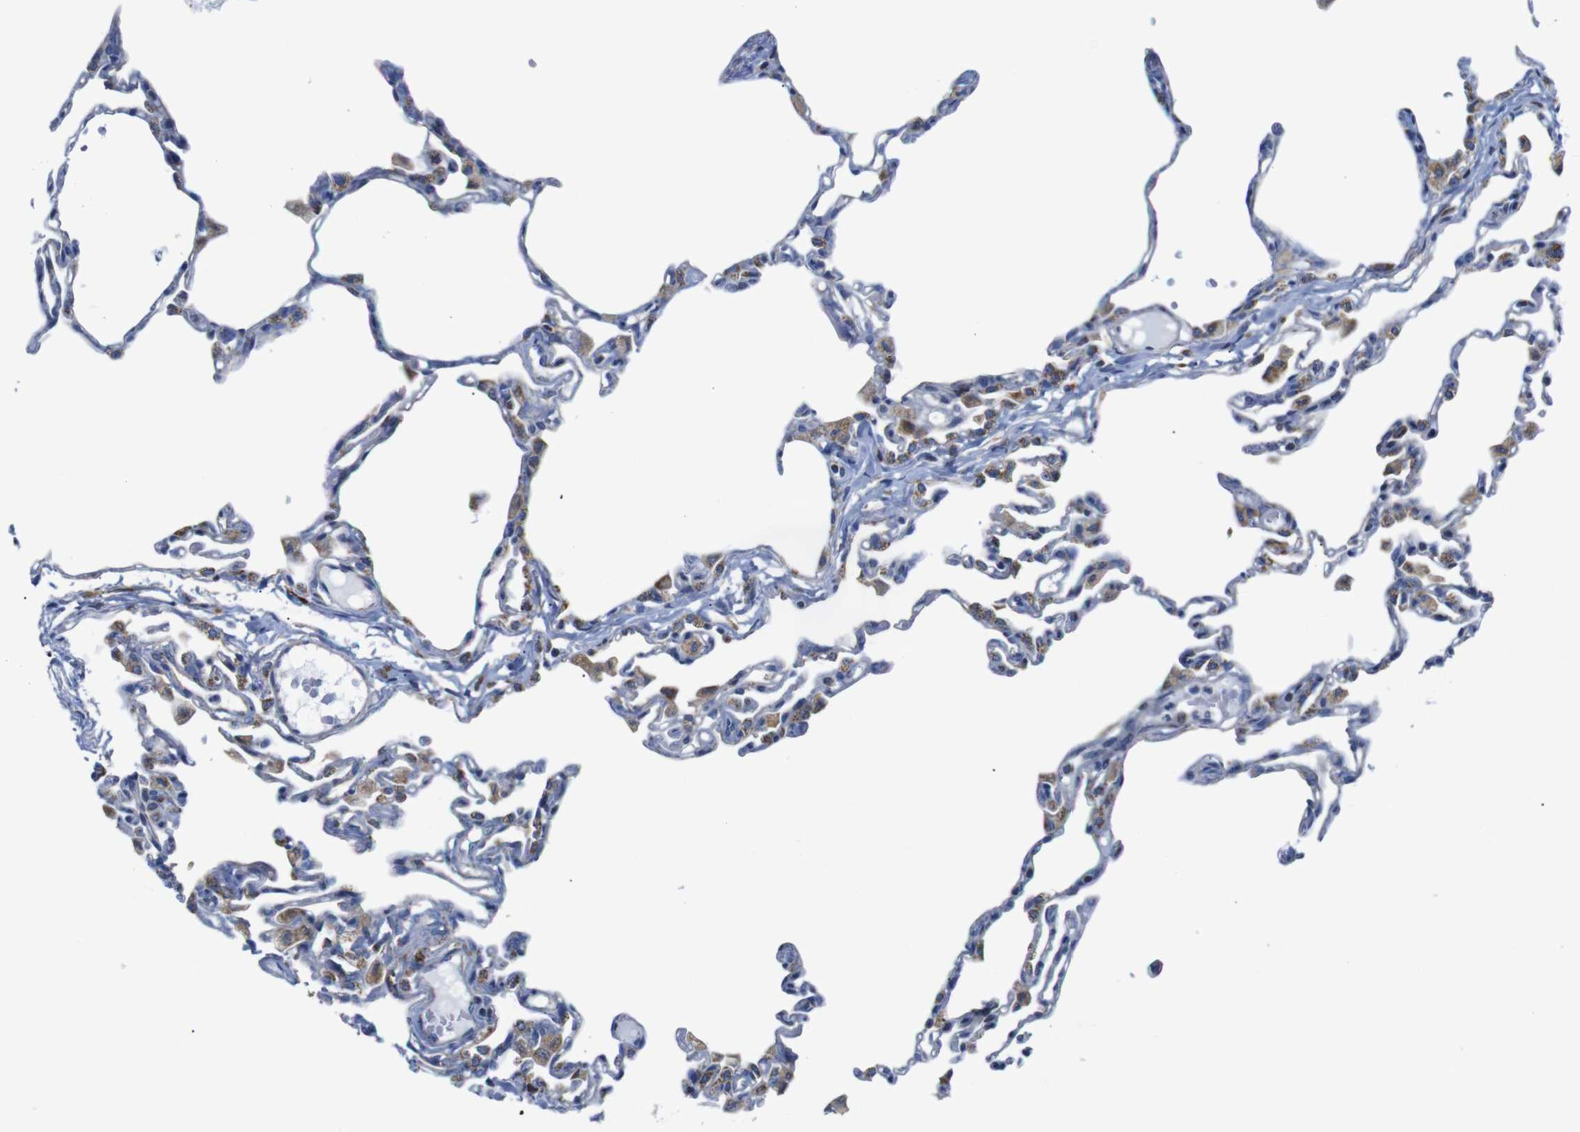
{"staining": {"intensity": "moderate", "quantity": "<25%", "location": "cytoplasmic/membranous"}, "tissue": "lung", "cell_type": "Alveolar cells", "image_type": "normal", "snomed": [{"axis": "morphology", "description": "Normal tissue, NOS"}, {"axis": "topography", "description": "Lung"}], "caption": "A micrograph of human lung stained for a protein displays moderate cytoplasmic/membranous brown staining in alveolar cells.", "gene": "FAM171B", "patient": {"sex": "female", "age": 49}}